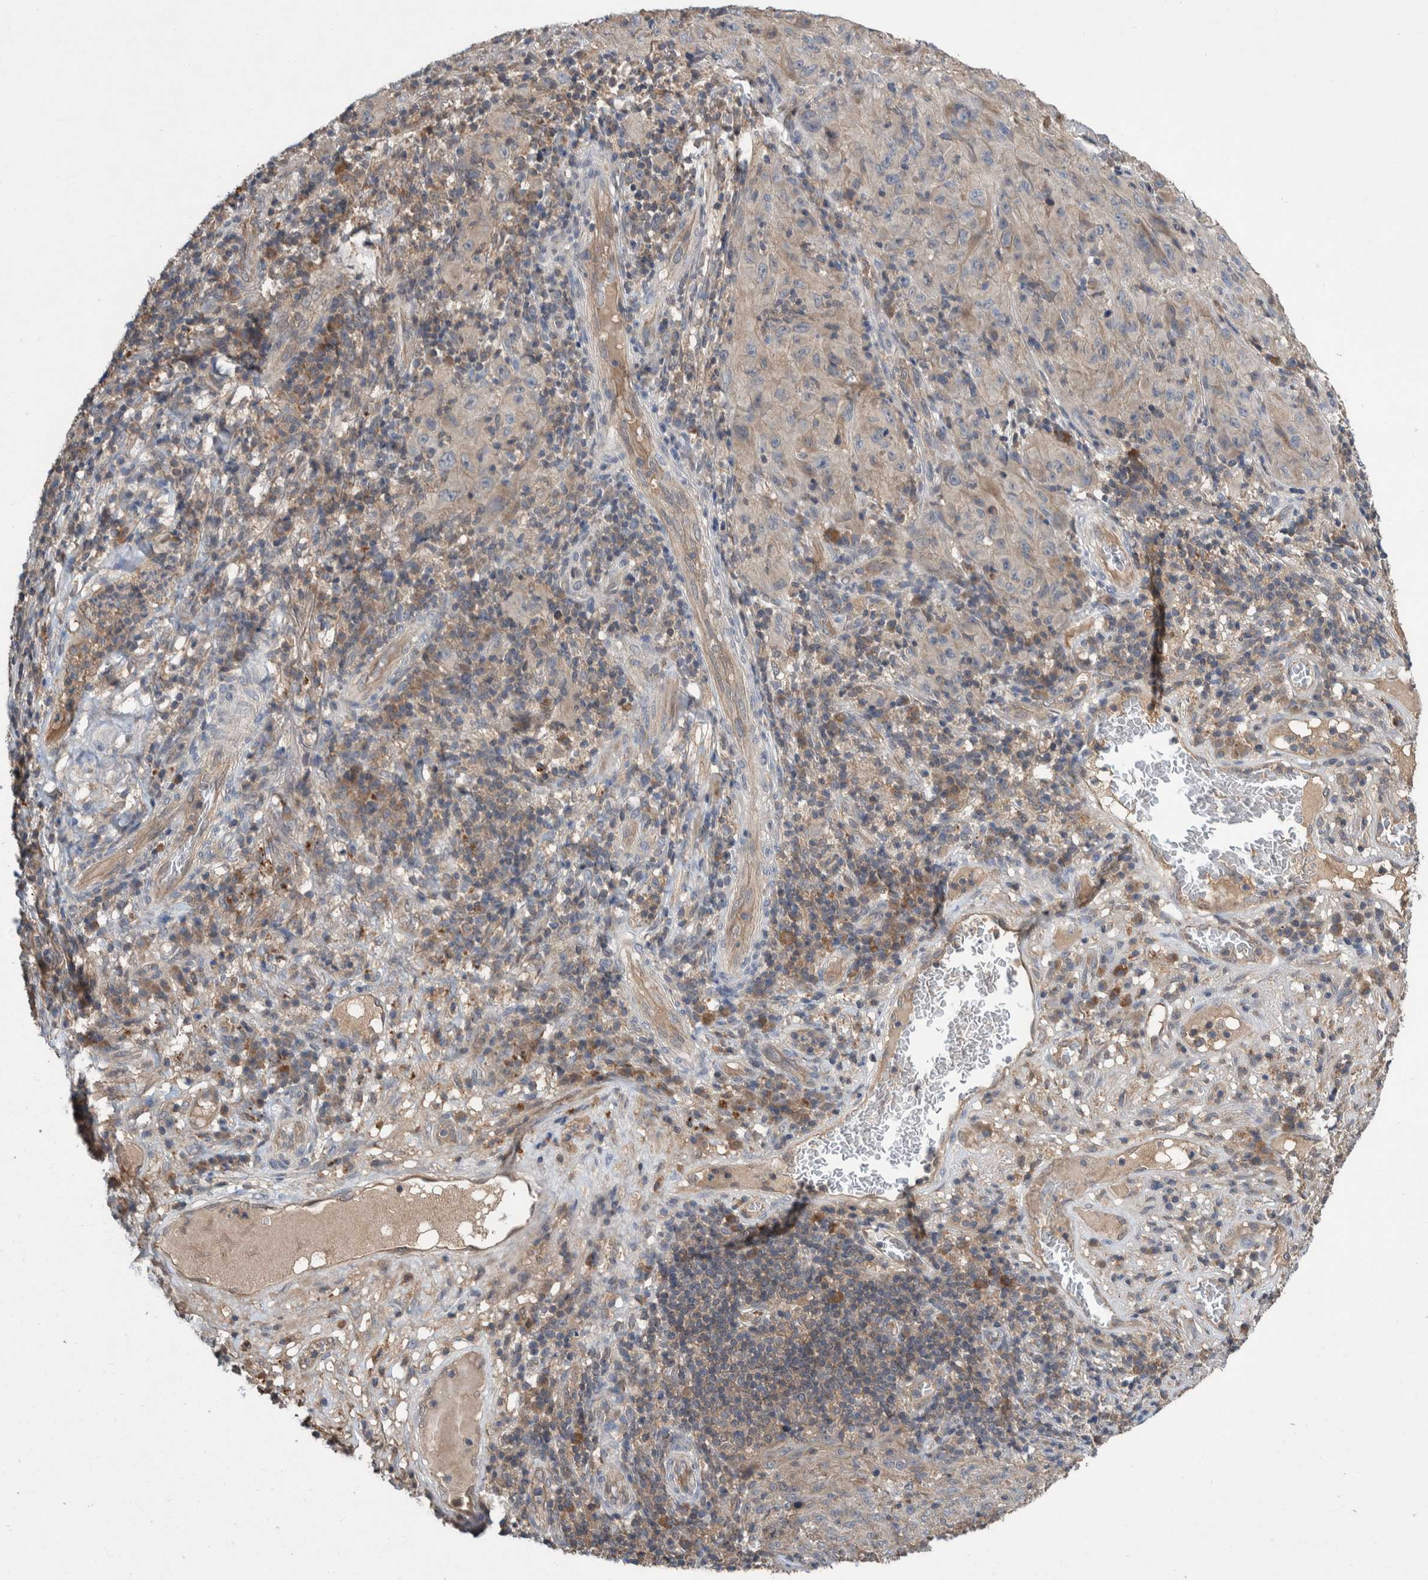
{"staining": {"intensity": "negative", "quantity": "none", "location": "none"}, "tissue": "melanoma", "cell_type": "Tumor cells", "image_type": "cancer", "snomed": [{"axis": "morphology", "description": "Malignant melanoma, NOS"}, {"axis": "topography", "description": "Skin of head"}], "caption": "IHC of human malignant melanoma shows no expression in tumor cells.", "gene": "PLPBP", "patient": {"sex": "male", "age": 96}}